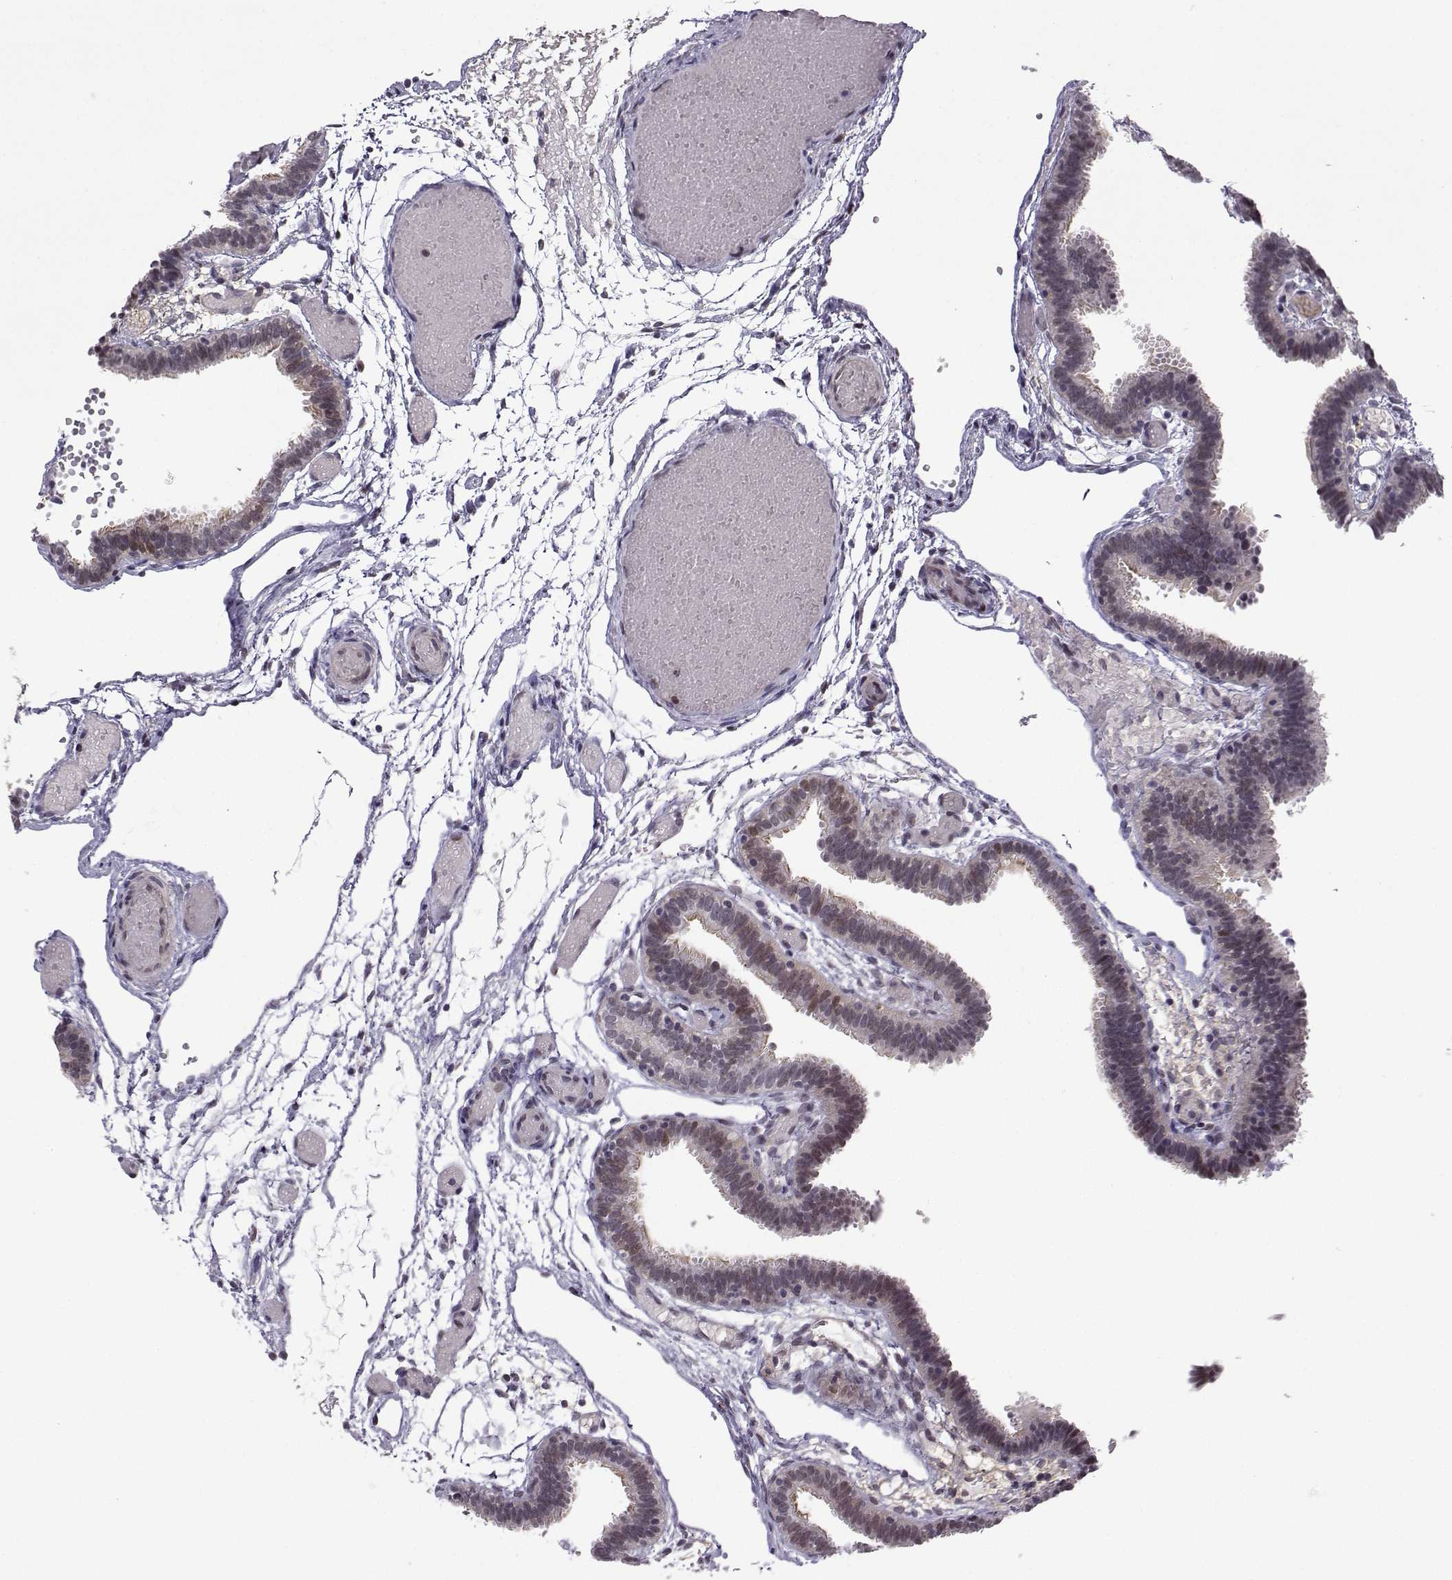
{"staining": {"intensity": "moderate", "quantity": "<25%", "location": "nuclear"}, "tissue": "fallopian tube", "cell_type": "Glandular cells", "image_type": "normal", "snomed": [{"axis": "morphology", "description": "Normal tissue, NOS"}, {"axis": "topography", "description": "Fallopian tube"}], "caption": "Benign fallopian tube was stained to show a protein in brown. There is low levels of moderate nuclear staining in about <25% of glandular cells.", "gene": "FGF3", "patient": {"sex": "female", "age": 37}}